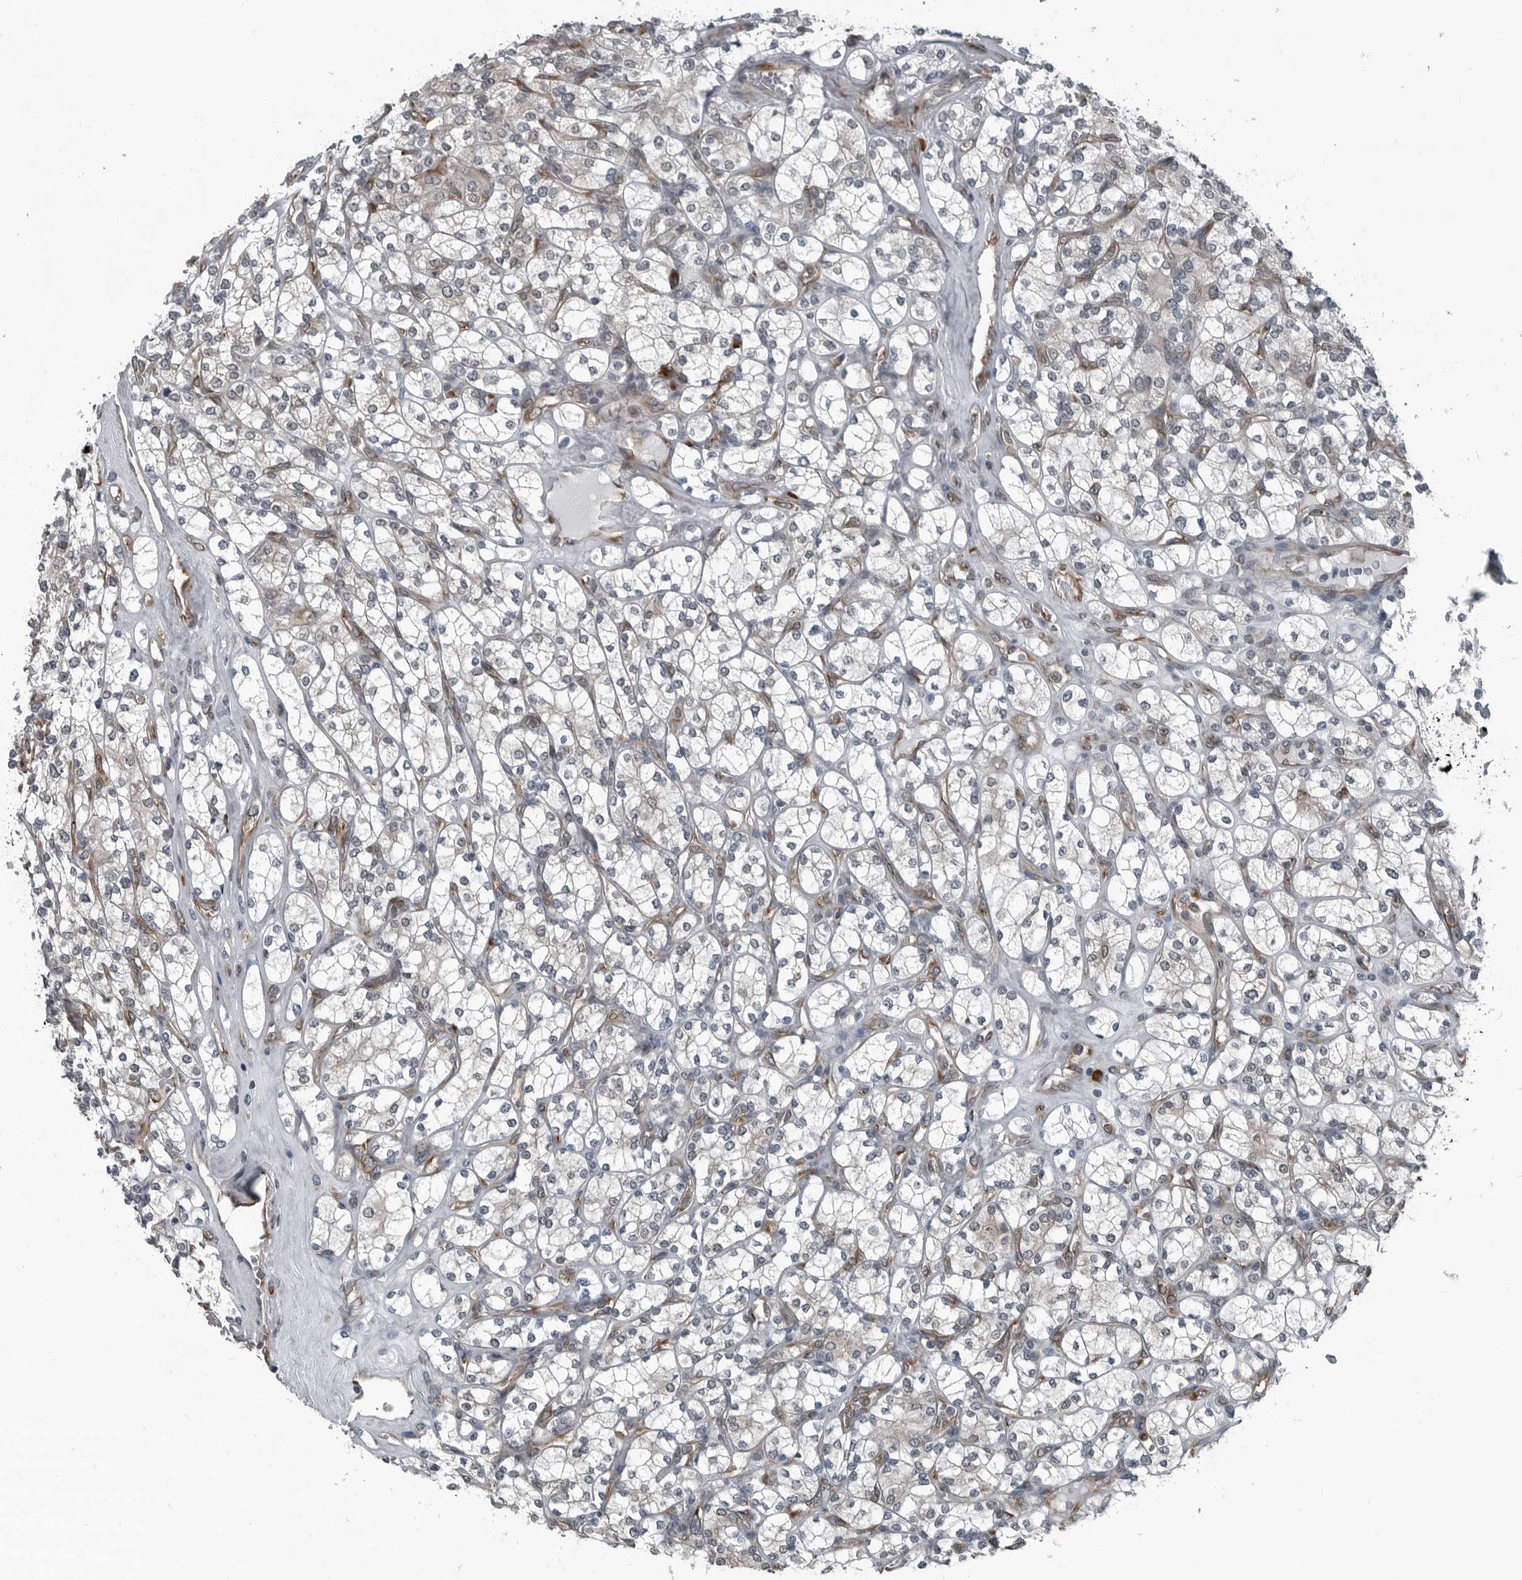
{"staining": {"intensity": "negative", "quantity": "none", "location": "none"}, "tissue": "renal cancer", "cell_type": "Tumor cells", "image_type": "cancer", "snomed": [{"axis": "morphology", "description": "Adenocarcinoma, NOS"}, {"axis": "topography", "description": "Kidney"}], "caption": "Immunohistochemistry histopathology image of renal cancer (adenocarcinoma) stained for a protein (brown), which exhibits no positivity in tumor cells.", "gene": "CEP85", "patient": {"sex": "male", "age": 77}}